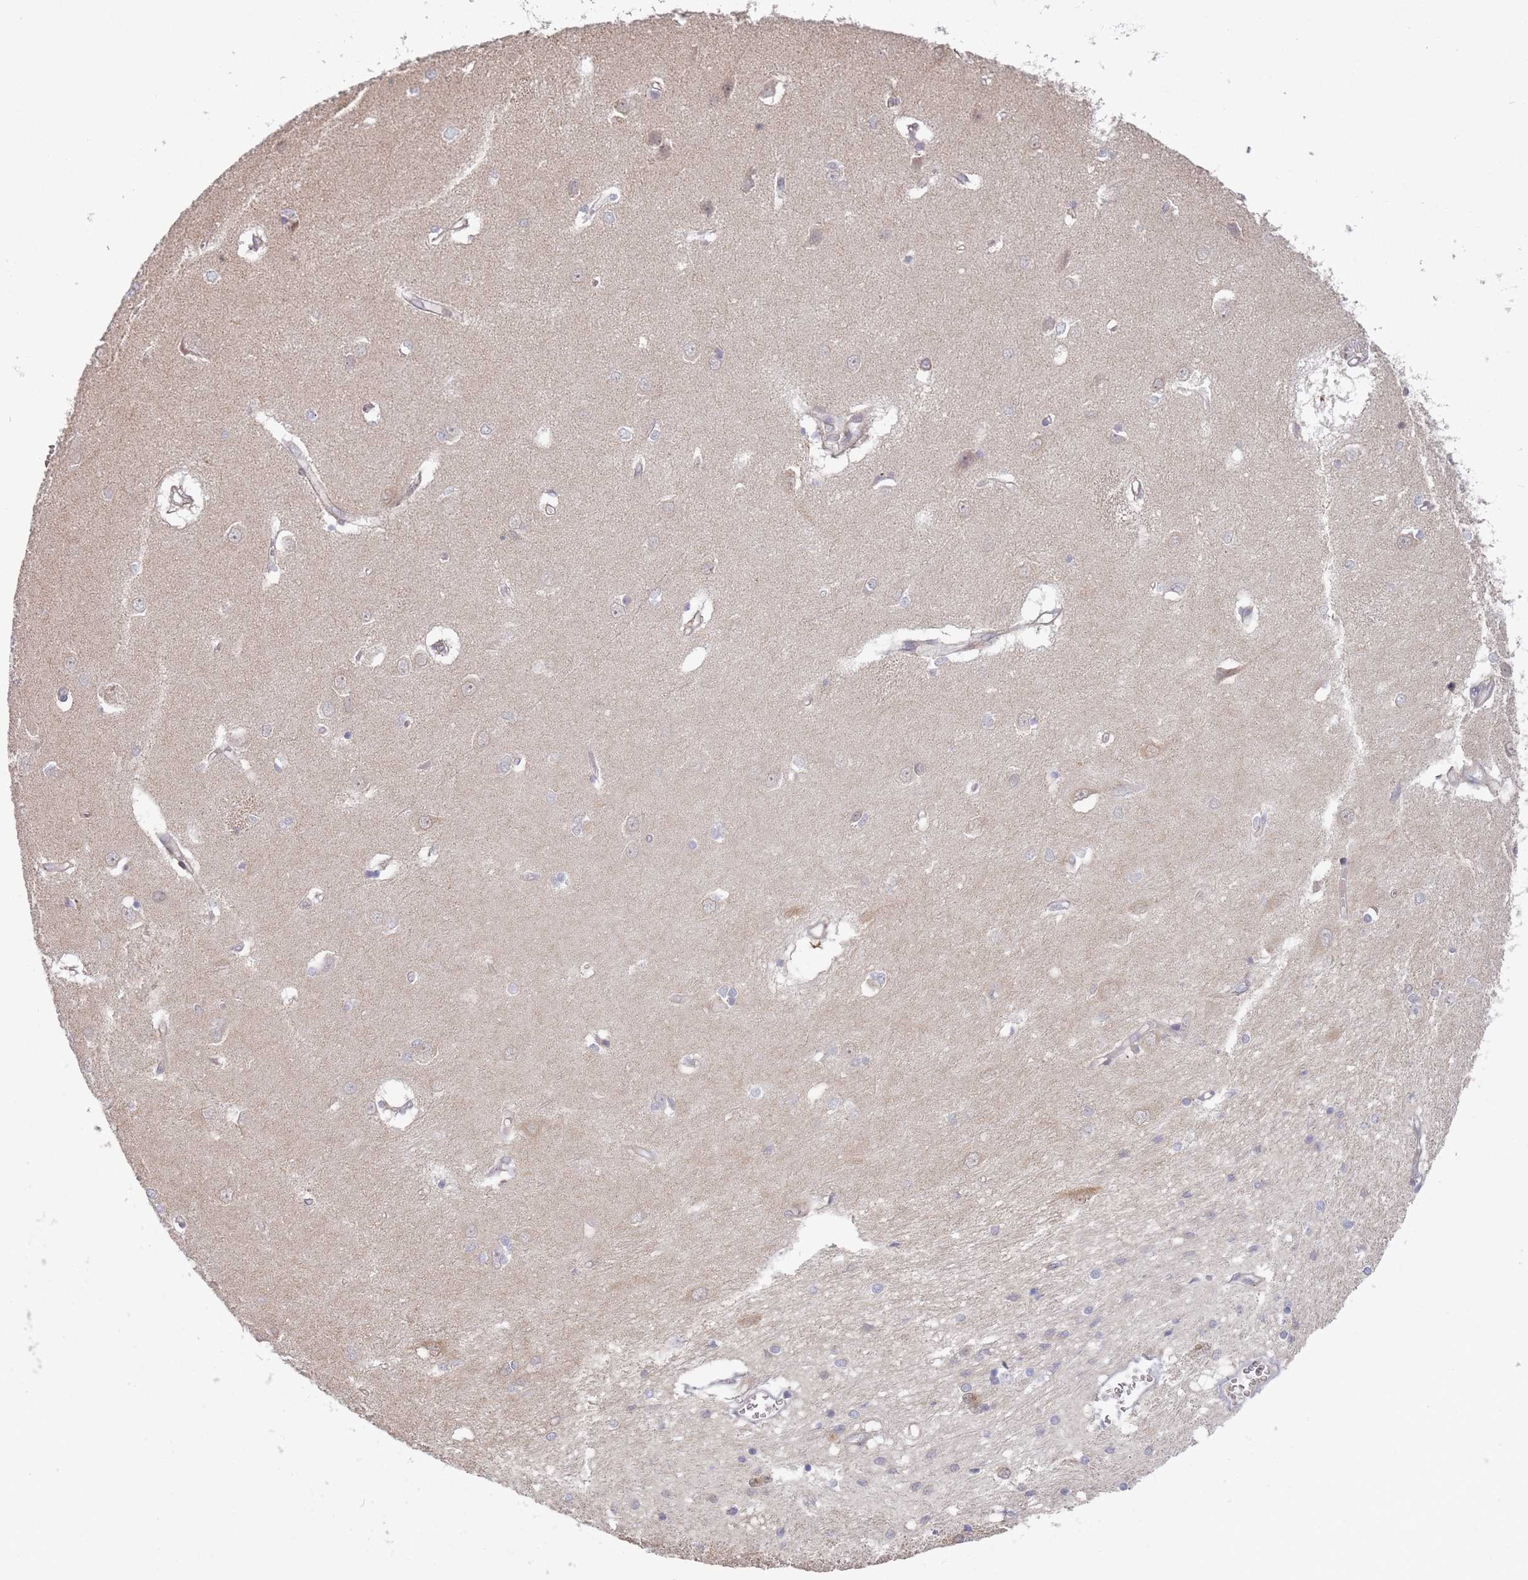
{"staining": {"intensity": "weak", "quantity": "<25%", "location": "cytoplasmic/membranous"}, "tissue": "caudate", "cell_type": "Glial cells", "image_type": "normal", "snomed": [{"axis": "morphology", "description": "Normal tissue, NOS"}, {"axis": "topography", "description": "Lateral ventricle wall"}], "caption": "There is no significant staining in glial cells of caudate.", "gene": "TRIM26", "patient": {"sex": "male", "age": 37}}